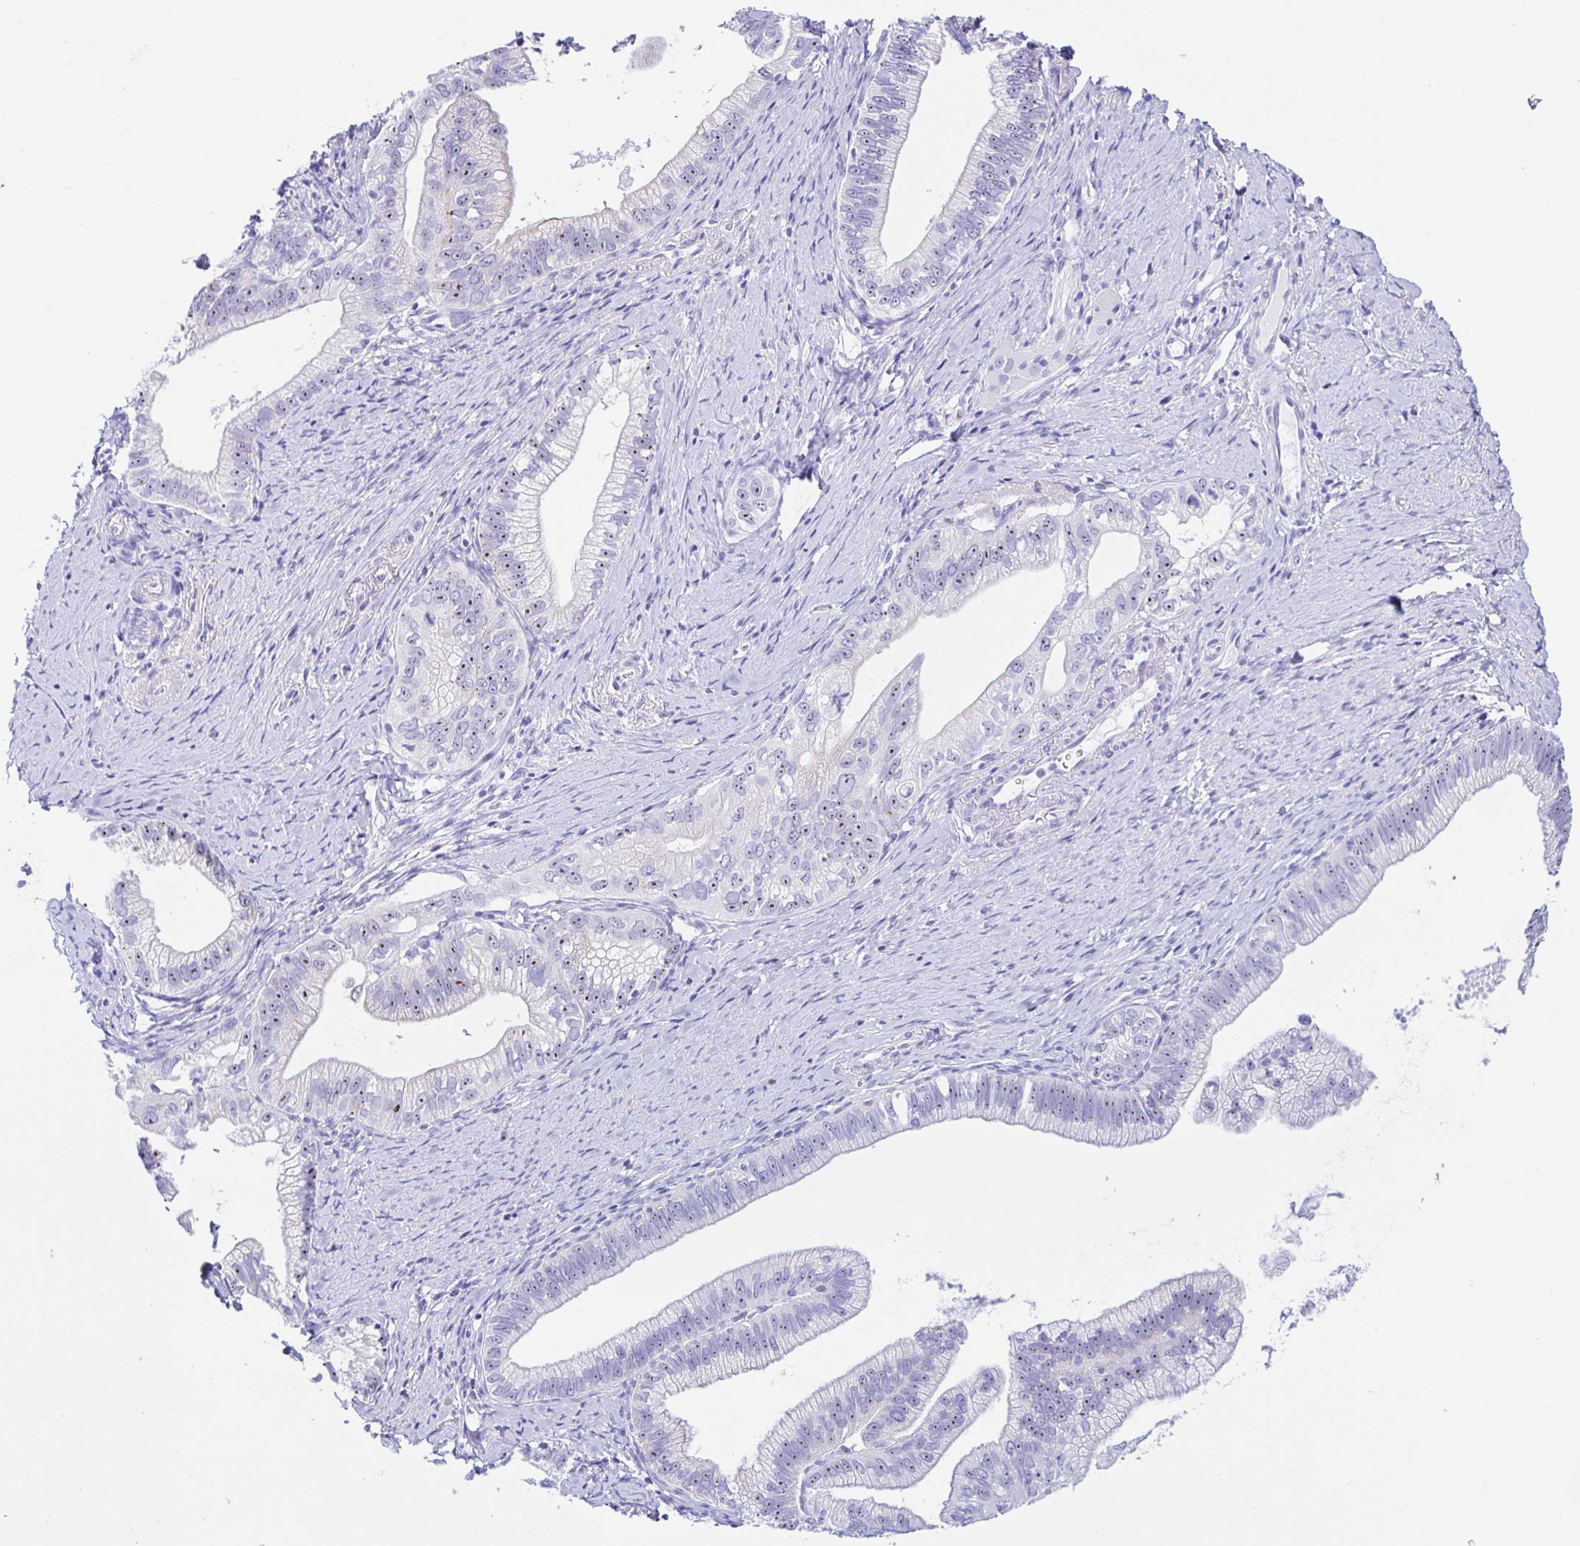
{"staining": {"intensity": "negative", "quantity": "none", "location": "none"}, "tissue": "pancreatic cancer", "cell_type": "Tumor cells", "image_type": "cancer", "snomed": [{"axis": "morphology", "description": "Adenocarcinoma, NOS"}, {"axis": "topography", "description": "Pancreas"}], "caption": "DAB (3,3'-diaminobenzidine) immunohistochemical staining of human adenocarcinoma (pancreatic) demonstrates no significant positivity in tumor cells.", "gene": "PRAMEF19", "patient": {"sex": "male", "age": 70}}